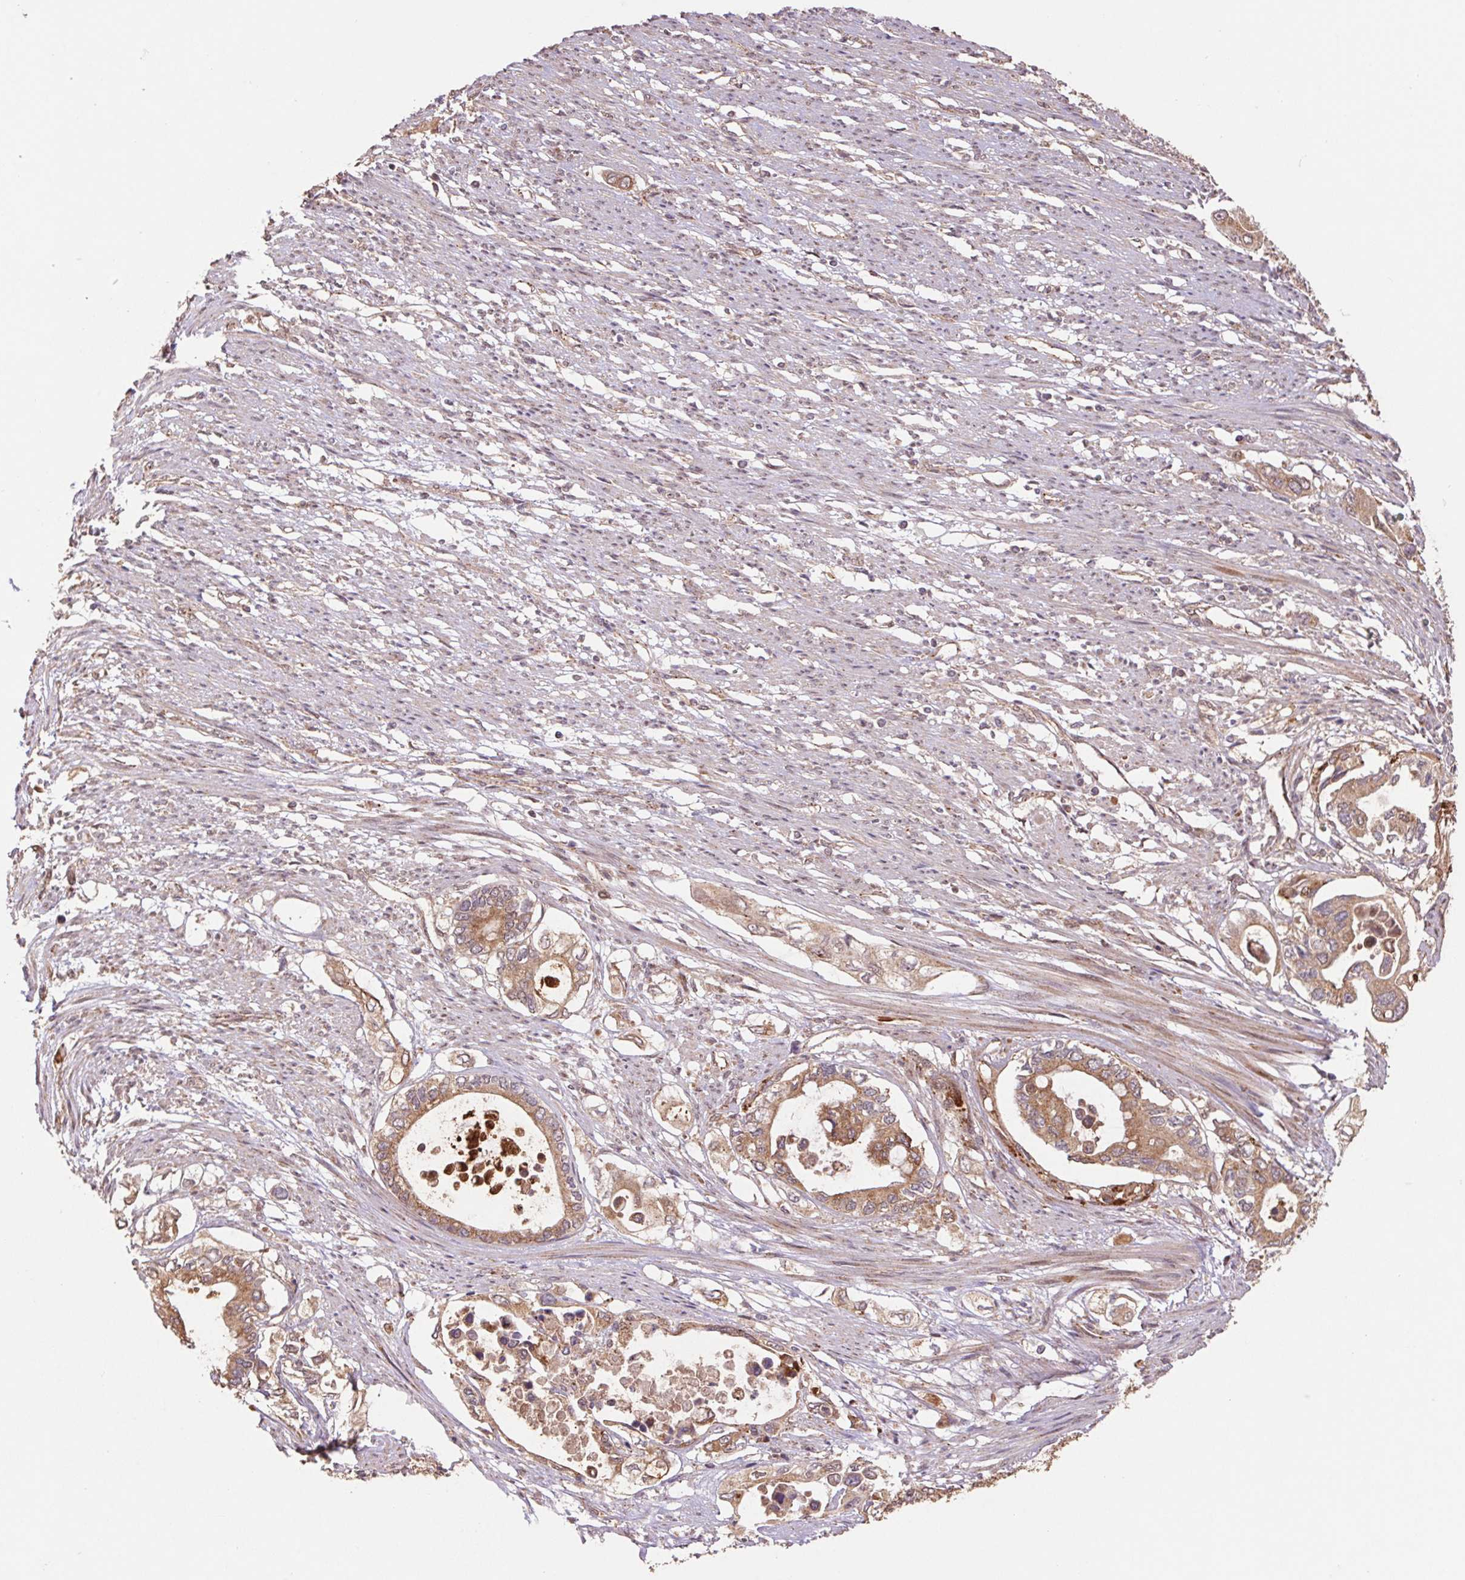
{"staining": {"intensity": "moderate", "quantity": ">75%", "location": "cytoplasmic/membranous"}, "tissue": "pancreatic cancer", "cell_type": "Tumor cells", "image_type": "cancer", "snomed": [{"axis": "morphology", "description": "Adenocarcinoma, NOS"}, {"axis": "topography", "description": "Pancreas"}], "caption": "Pancreatic adenocarcinoma stained for a protein displays moderate cytoplasmic/membranous positivity in tumor cells. The protein of interest is shown in brown color, while the nuclei are stained blue.", "gene": "PDHA1", "patient": {"sex": "female", "age": 63}}